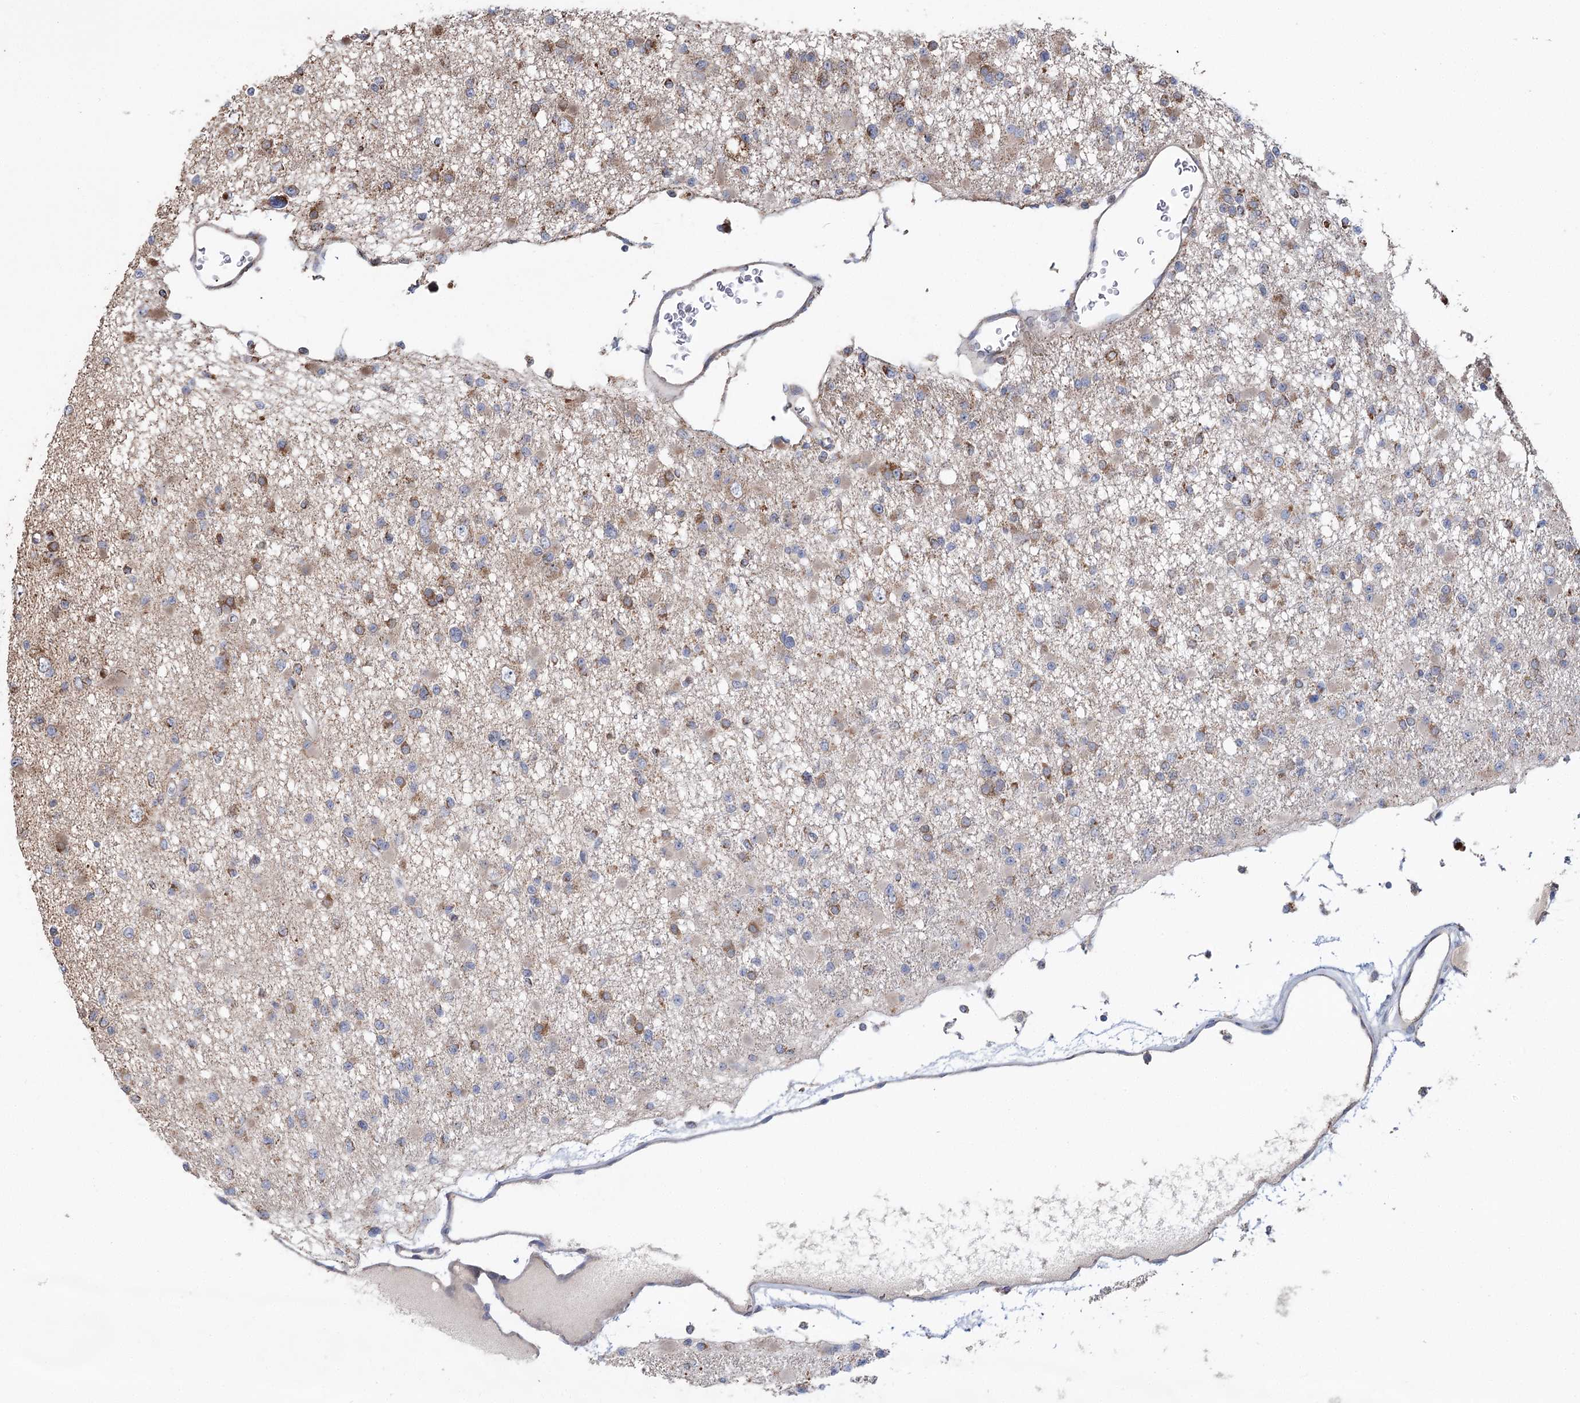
{"staining": {"intensity": "moderate", "quantity": "<25%", "location": "cytoplasmic/membranous"}, "tissue": "glioma", "cell_type": "Tumor cells", "image_type": "cancer", "snomed": [{"axis": "morphology", "description": "Glioma, malignant, Low grade"}, {"axis": "topography", "description": "Brain"}], "caption": "Moderate cytoplasmic/membranous positivity for a protein is seen in approximately <25% of tumor cells of low-grade glioma (malignant) using immunohistochemistry (IHC).", "gene": "RWDD4", "patient": {"sex": "female", "age": 22}}